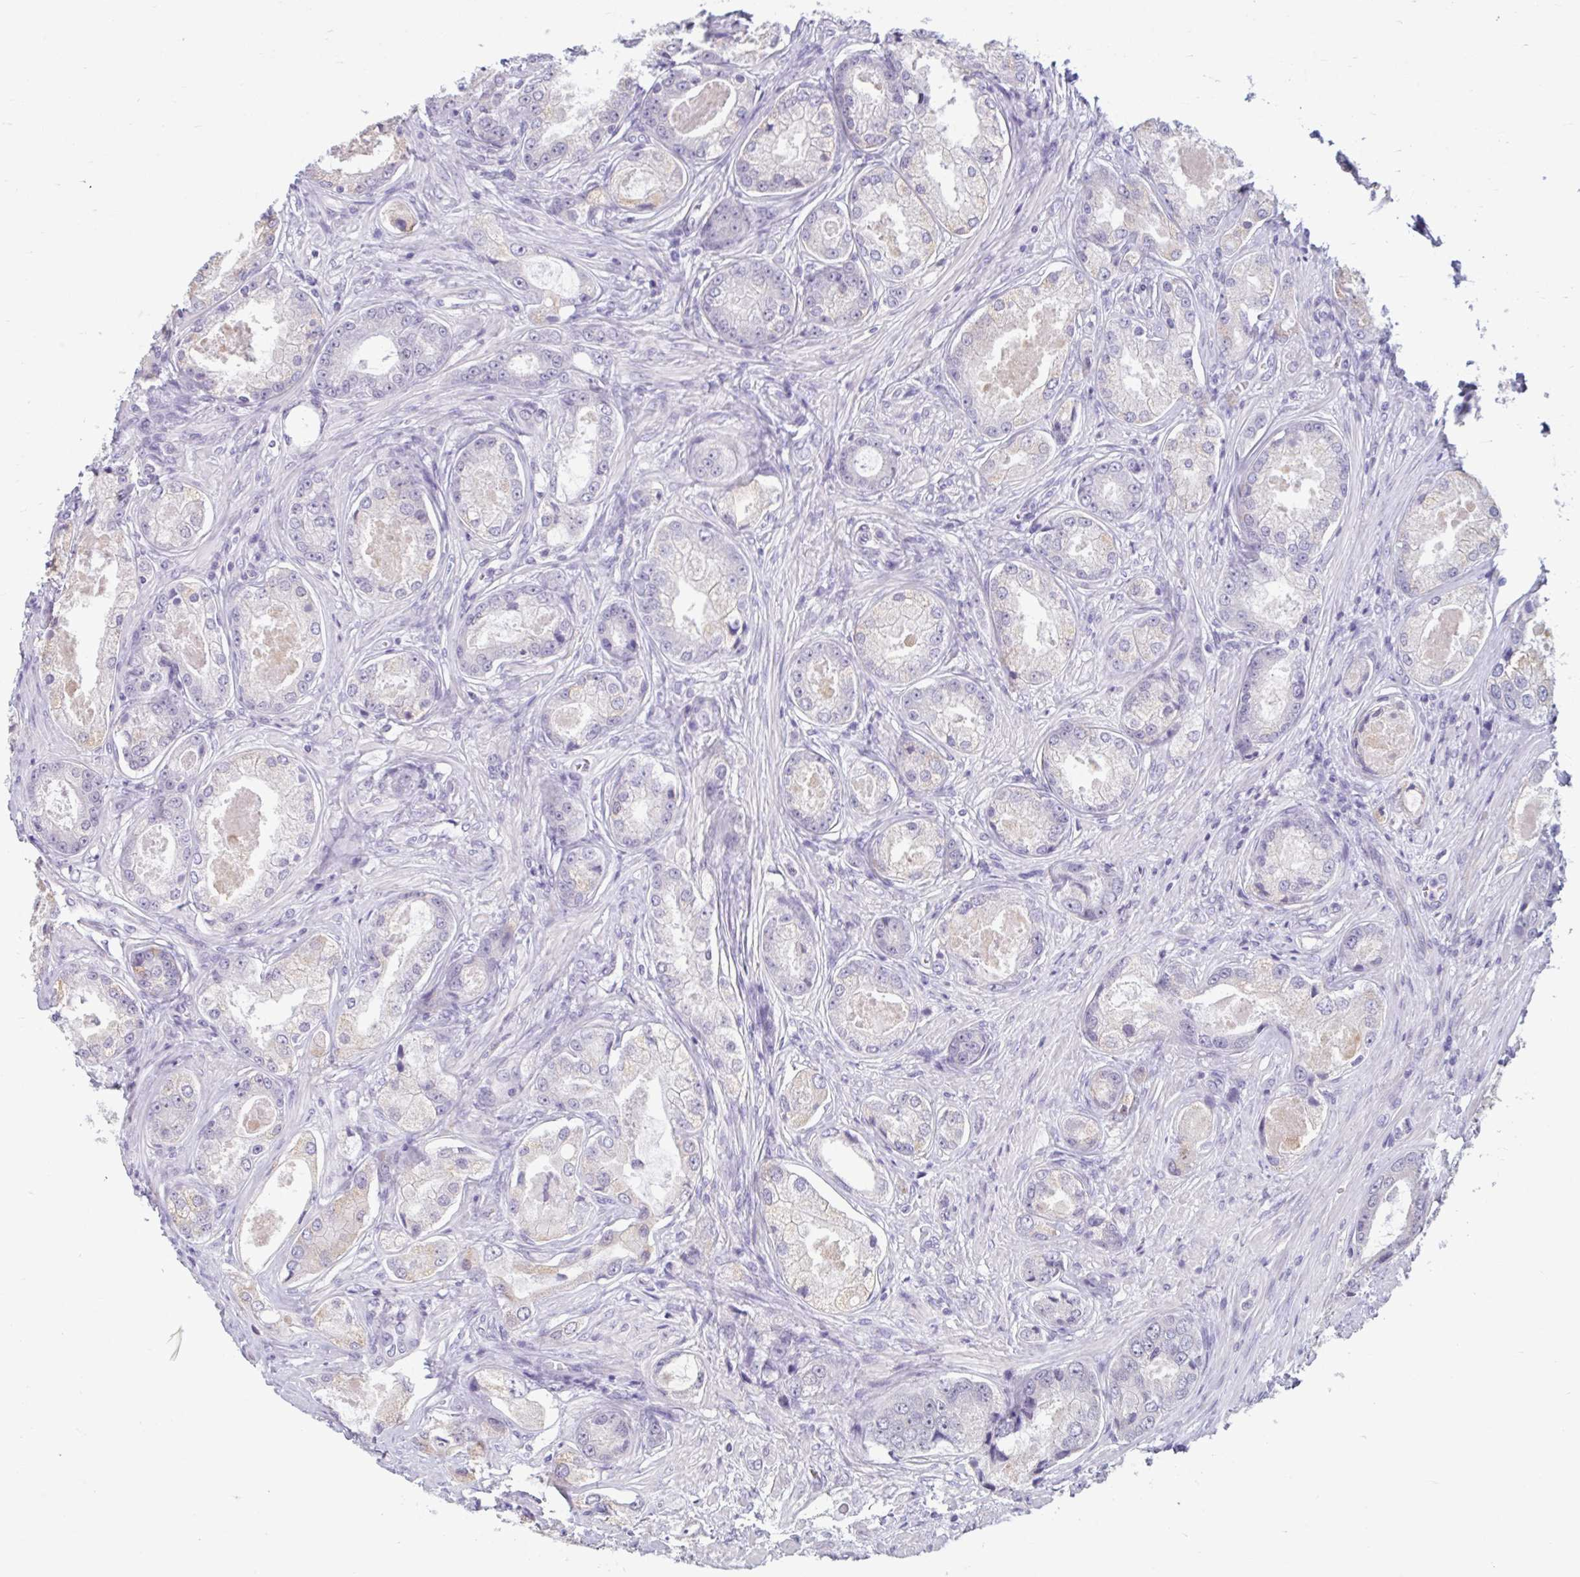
{"staining": {"intensity": "negative", "quantity": "none", "location": "none"}, "tissue": "prostate cancer", "cell_type": "Tumor cells", "image_type": "cancer", "snomed": [{"axis": "morphology", "description": "Adenocarcinoma, Low grade"}, {"axis": "topography", "description": "Prostate"}], "caption": "Prostate cancer was stained to show a protein in brown. There is no significant positivity in tumor cells.", "gene": "CDH19", "patient": {"sex": "male", "age": 68}}